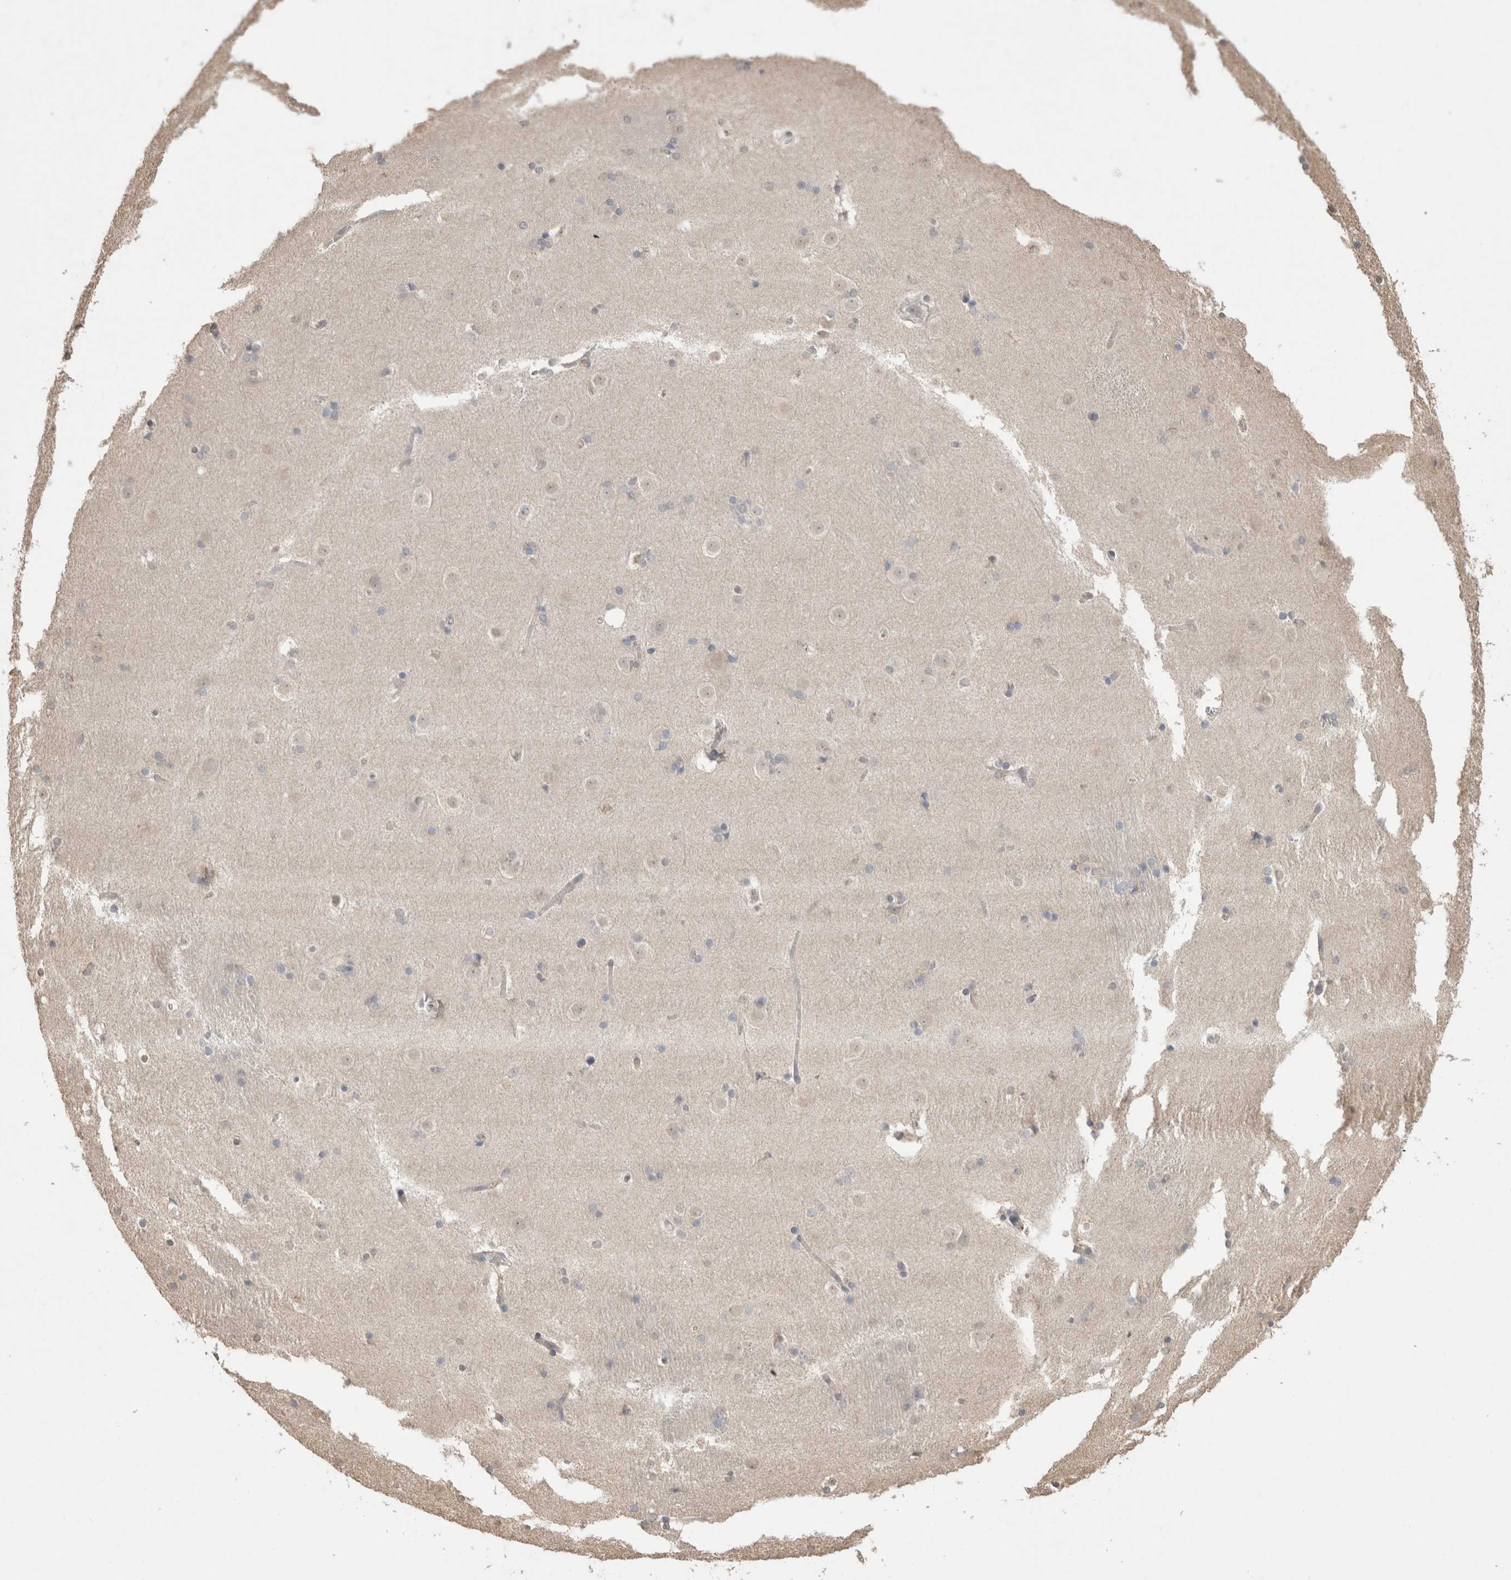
{"staining": {"intensity": "negative", "quantity": "none", "location": "none"}, "tissue": "caudate", "cell_type": "Glial cells", "image_type": "normal", "snomed": [{"axis": "morphology", "description": "Normal tissue, NOS"}, {"axis": "topography", "description": "Lateral ventricle wall"}], "caption": "Glial cells show no significant positivity in benign caudate.", "gene": "NAALADL2", "patient": {"sex": "female", "age": 19}}